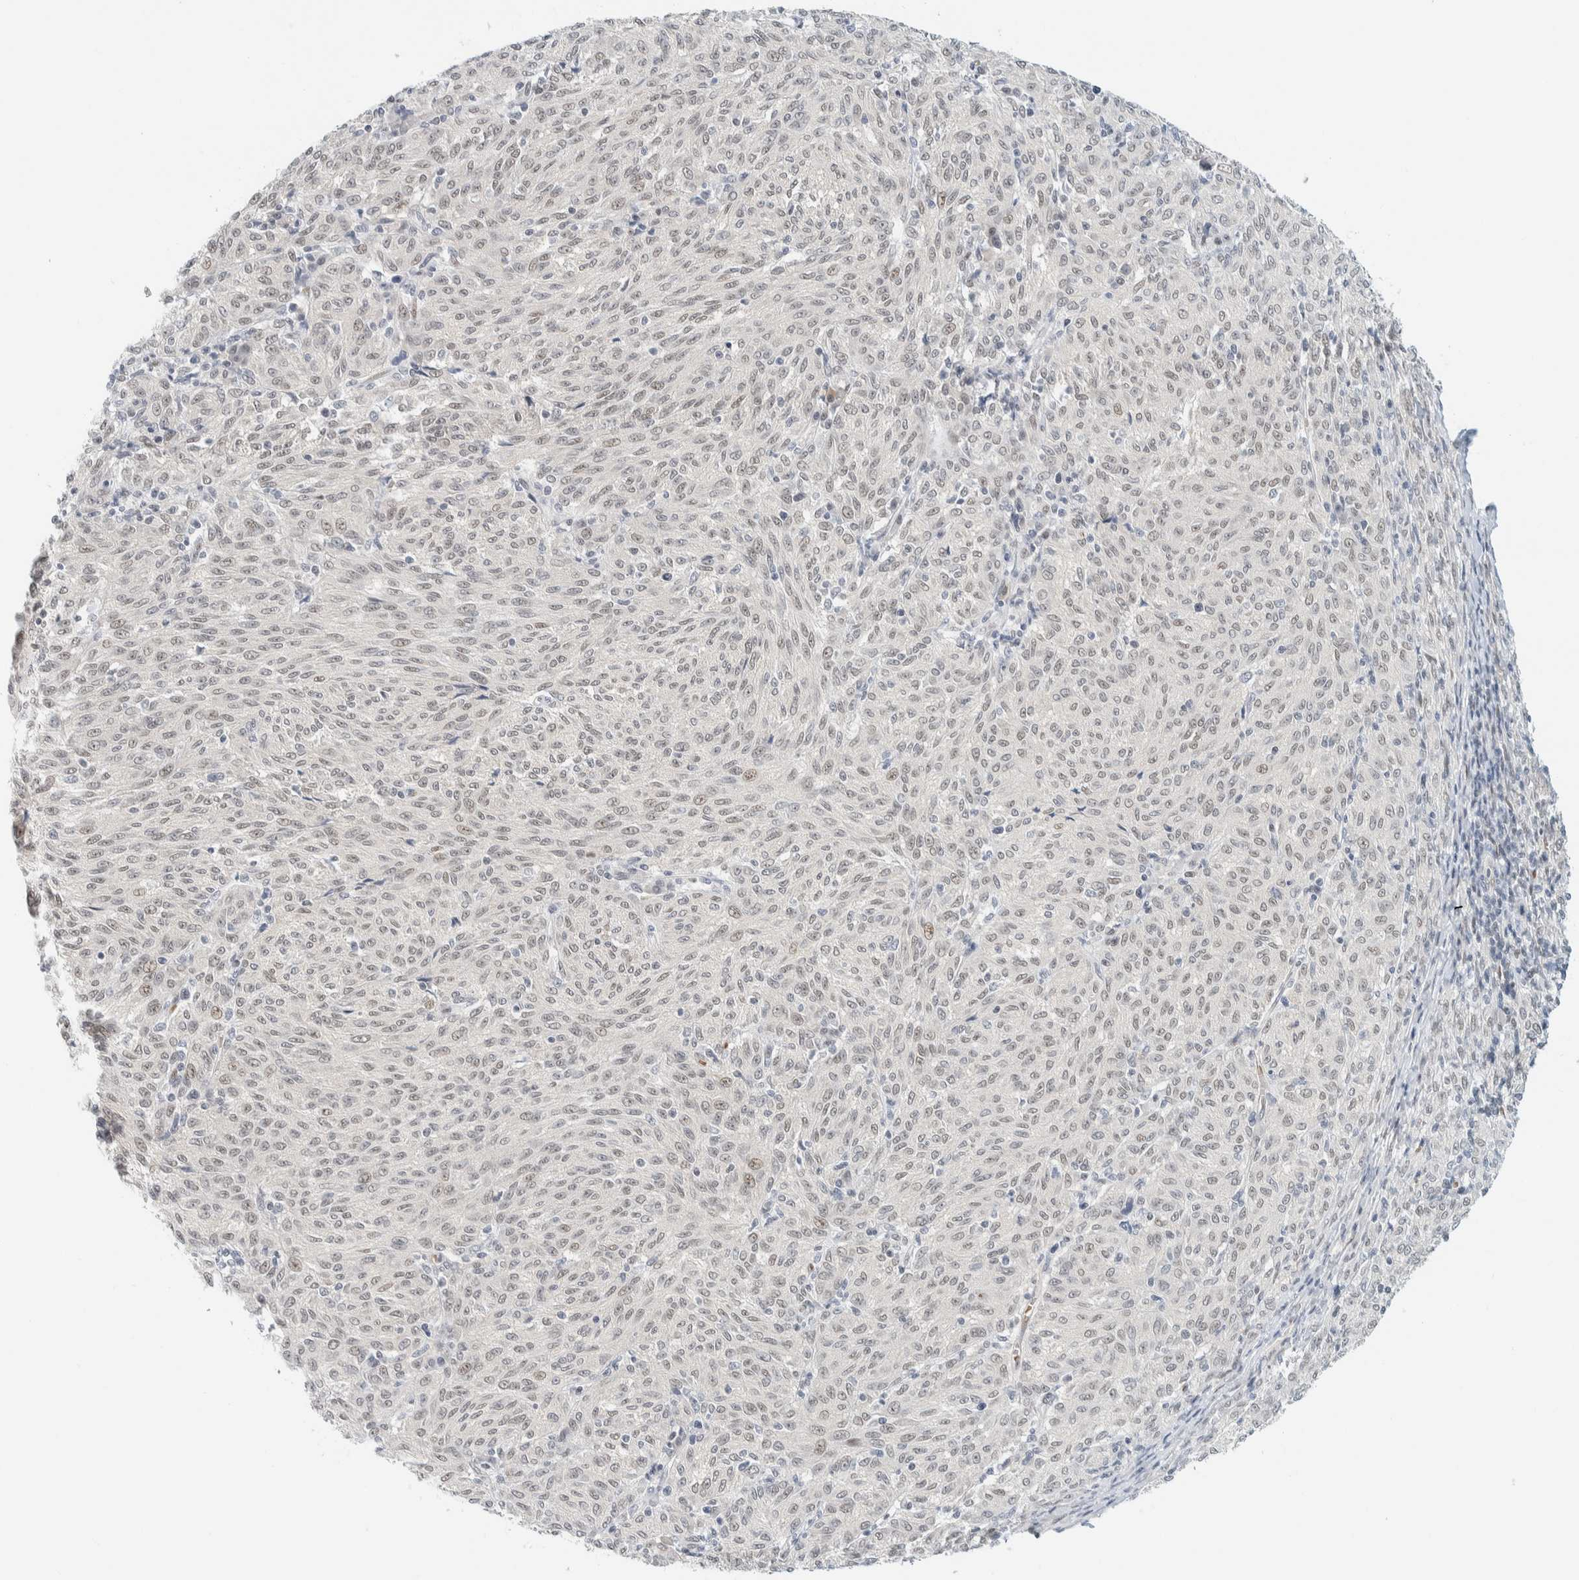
{"staining": {"intensity": "negative", "quantity": "none", "location": "none"}, "tissue": "melanoma", "cell_type": "Tumor cells", "image_type": "cancer", "snomed": [{"axis": "morphology", "description": "Malignant melanoma, NOS"}, {"axis": "topography", "description": "Skin"}], "caption": "Tumor cells are negative for protein expression in human melanoma.", "gene": "ZNF683", "patient": {"sex": "female", "age": 72}}